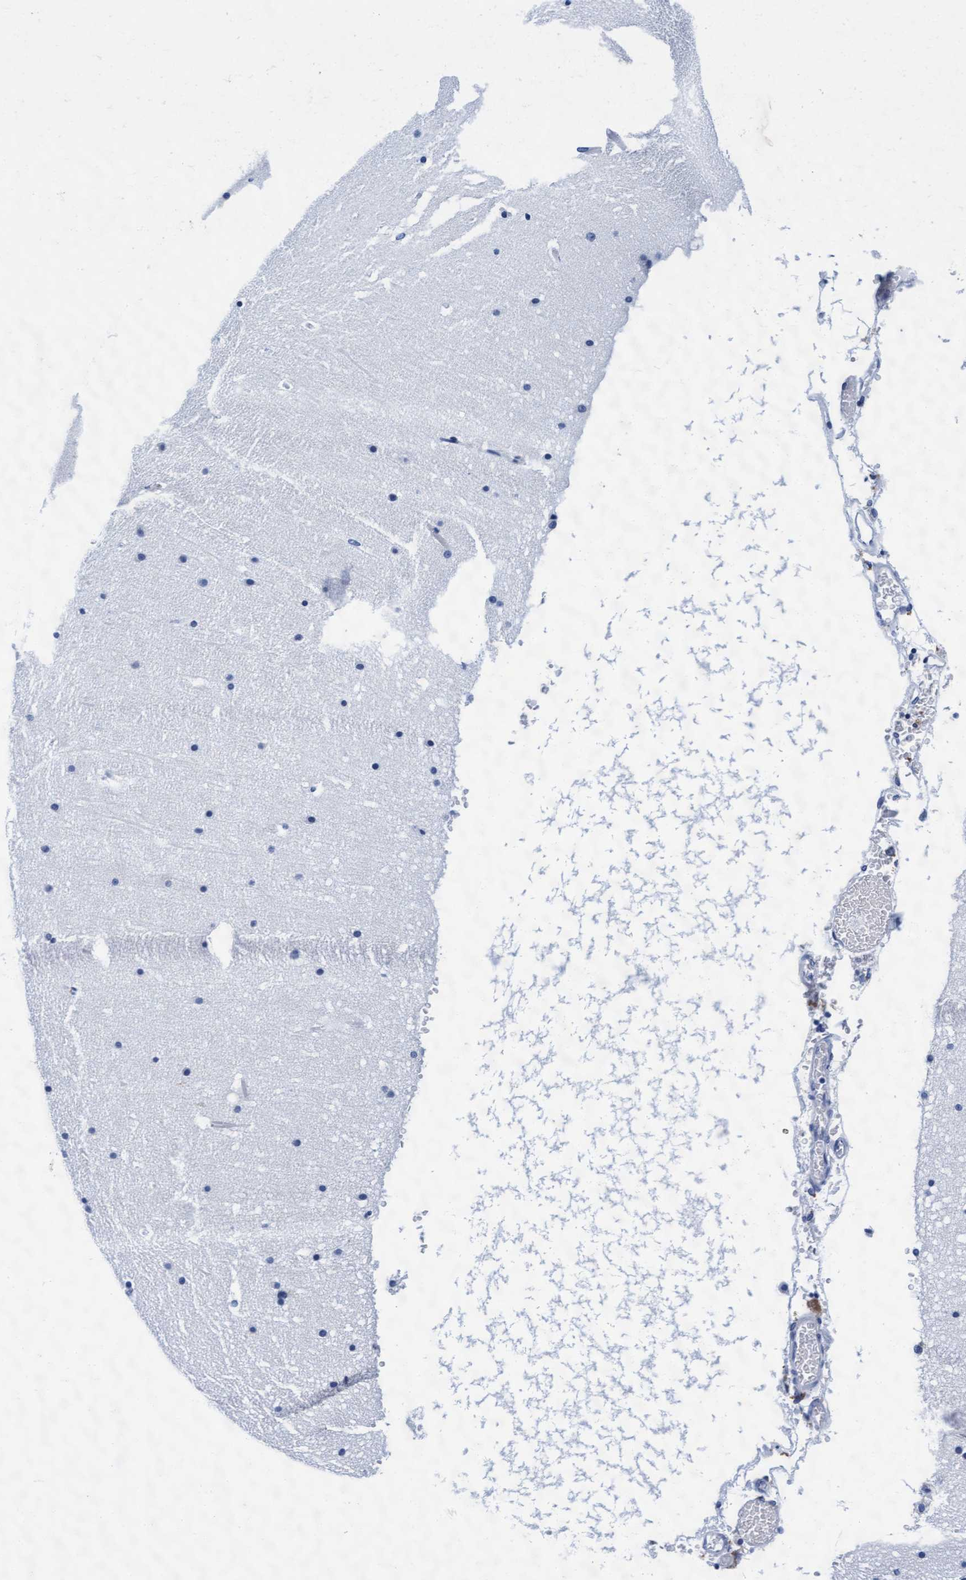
{"staining": {"intensity": "negative", "quantity": "none", "location": "none"}, "tissue": "cerebellum", "cell_type": "Cells in granular layer", "image_type": "normal", "snomed": [{"axis": "morphology", "description": "Normal tissue, NOS"}, {"axis": "topography", "description": "Cerebellum"}], "caption": "High power microscopy histopathology image of an immunohistochemistry (IHC) image of benign cerebellum, revealing no significant expression in cells in granular layer. (DAB (3,3'-diaminobenzidine) immunohistochemistry visualized using brightfield microscopy, high magnification).", "gene": "ARSG", "patient": {"sex": "male", "age": 57}}